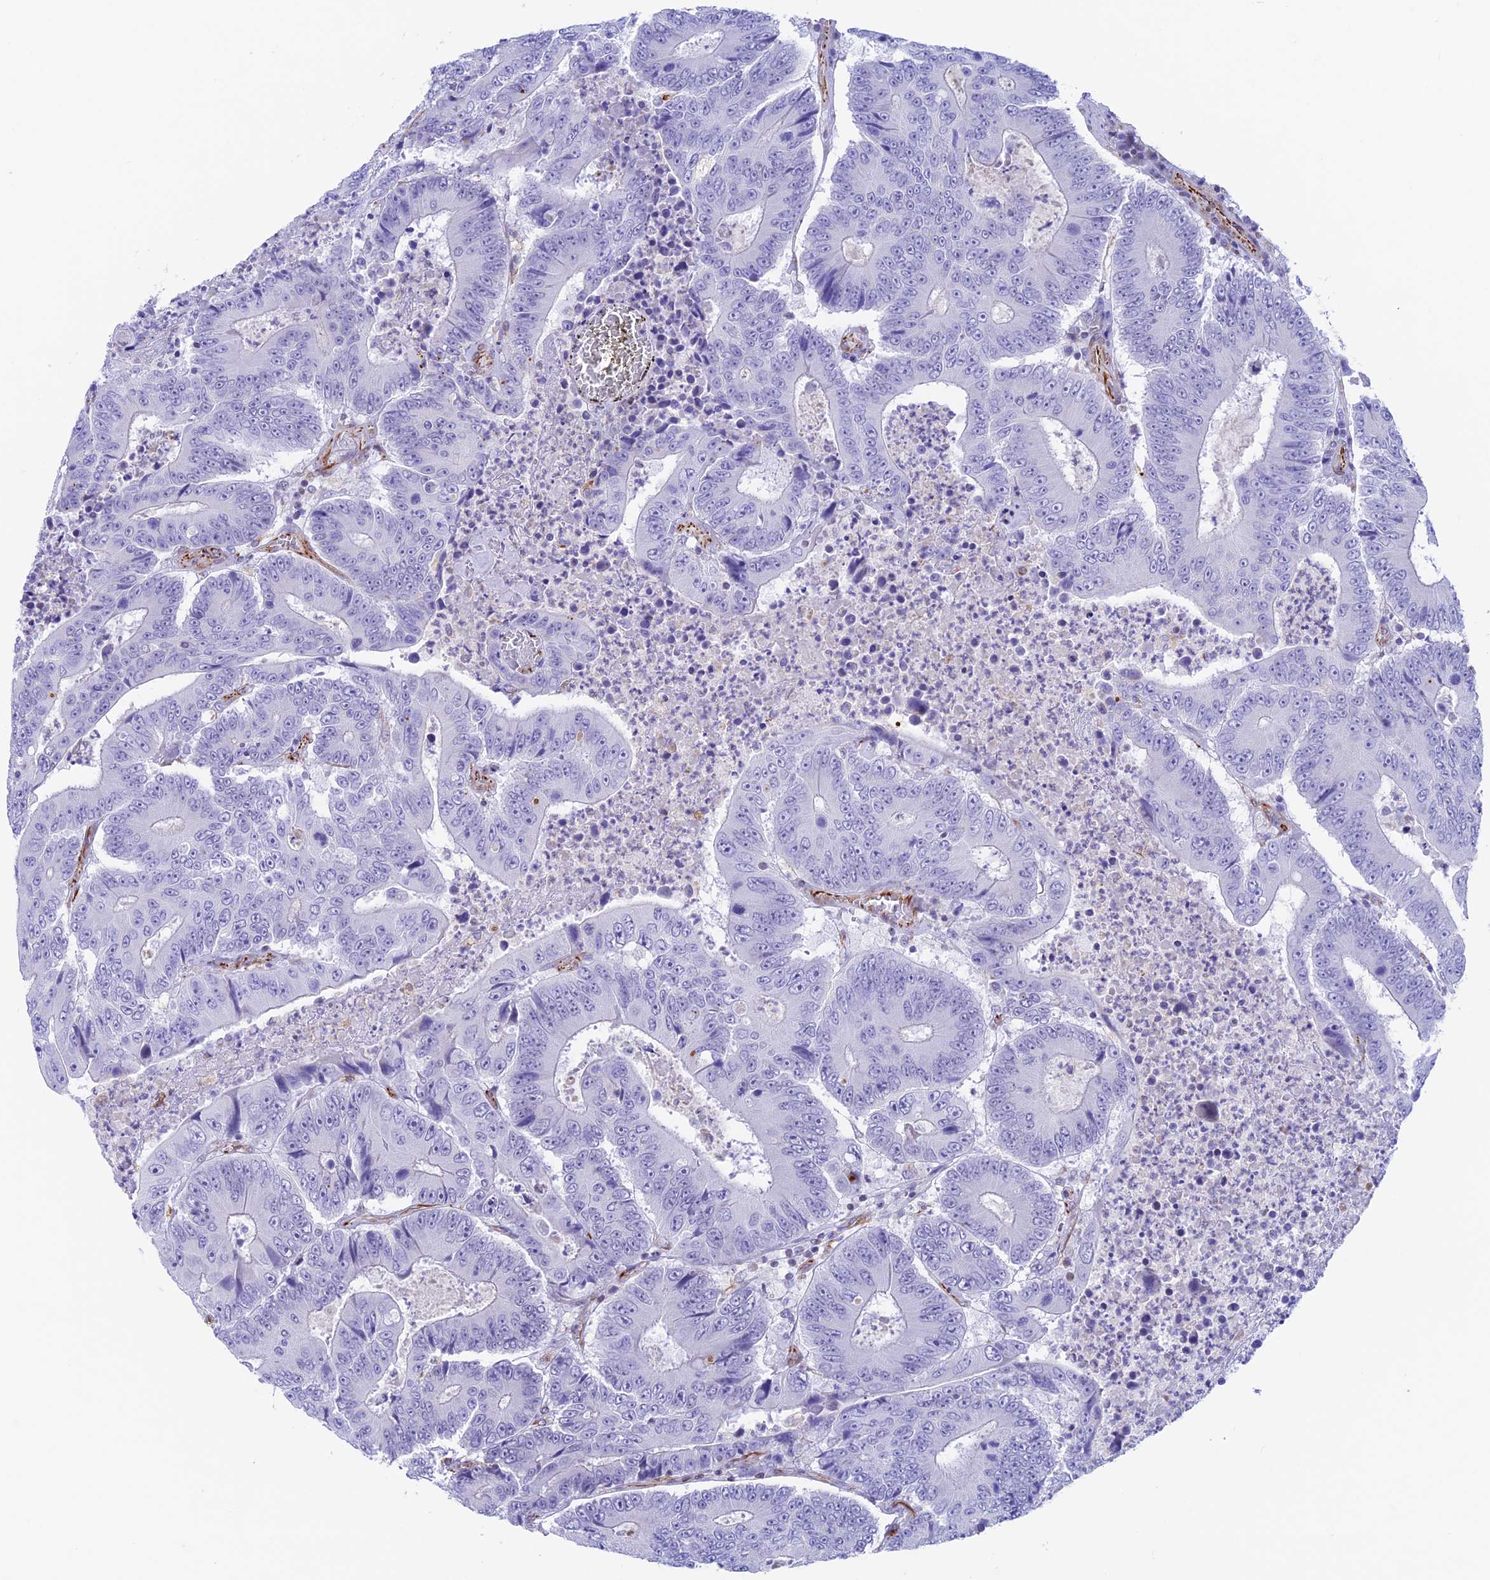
{"staining": {"intensity": "negative", "quantity": "none", "location": "none"}, "tissue": "colorectal cancer", "cell_type": "Tumor cells", "image_type": "cancer", "snomed": [{"axis": "morphology", "description": "Adenocarcinoma, NOS"}, {"axis": "topography", "description": "Colon"}], "caption": "This is a image of immunohistochemistry (IHC) staining of colorectal cancer, which shows no positivity in tumor cells.", "gene": "ZNF652", "patient": {"sex": "male", "age": 83}}